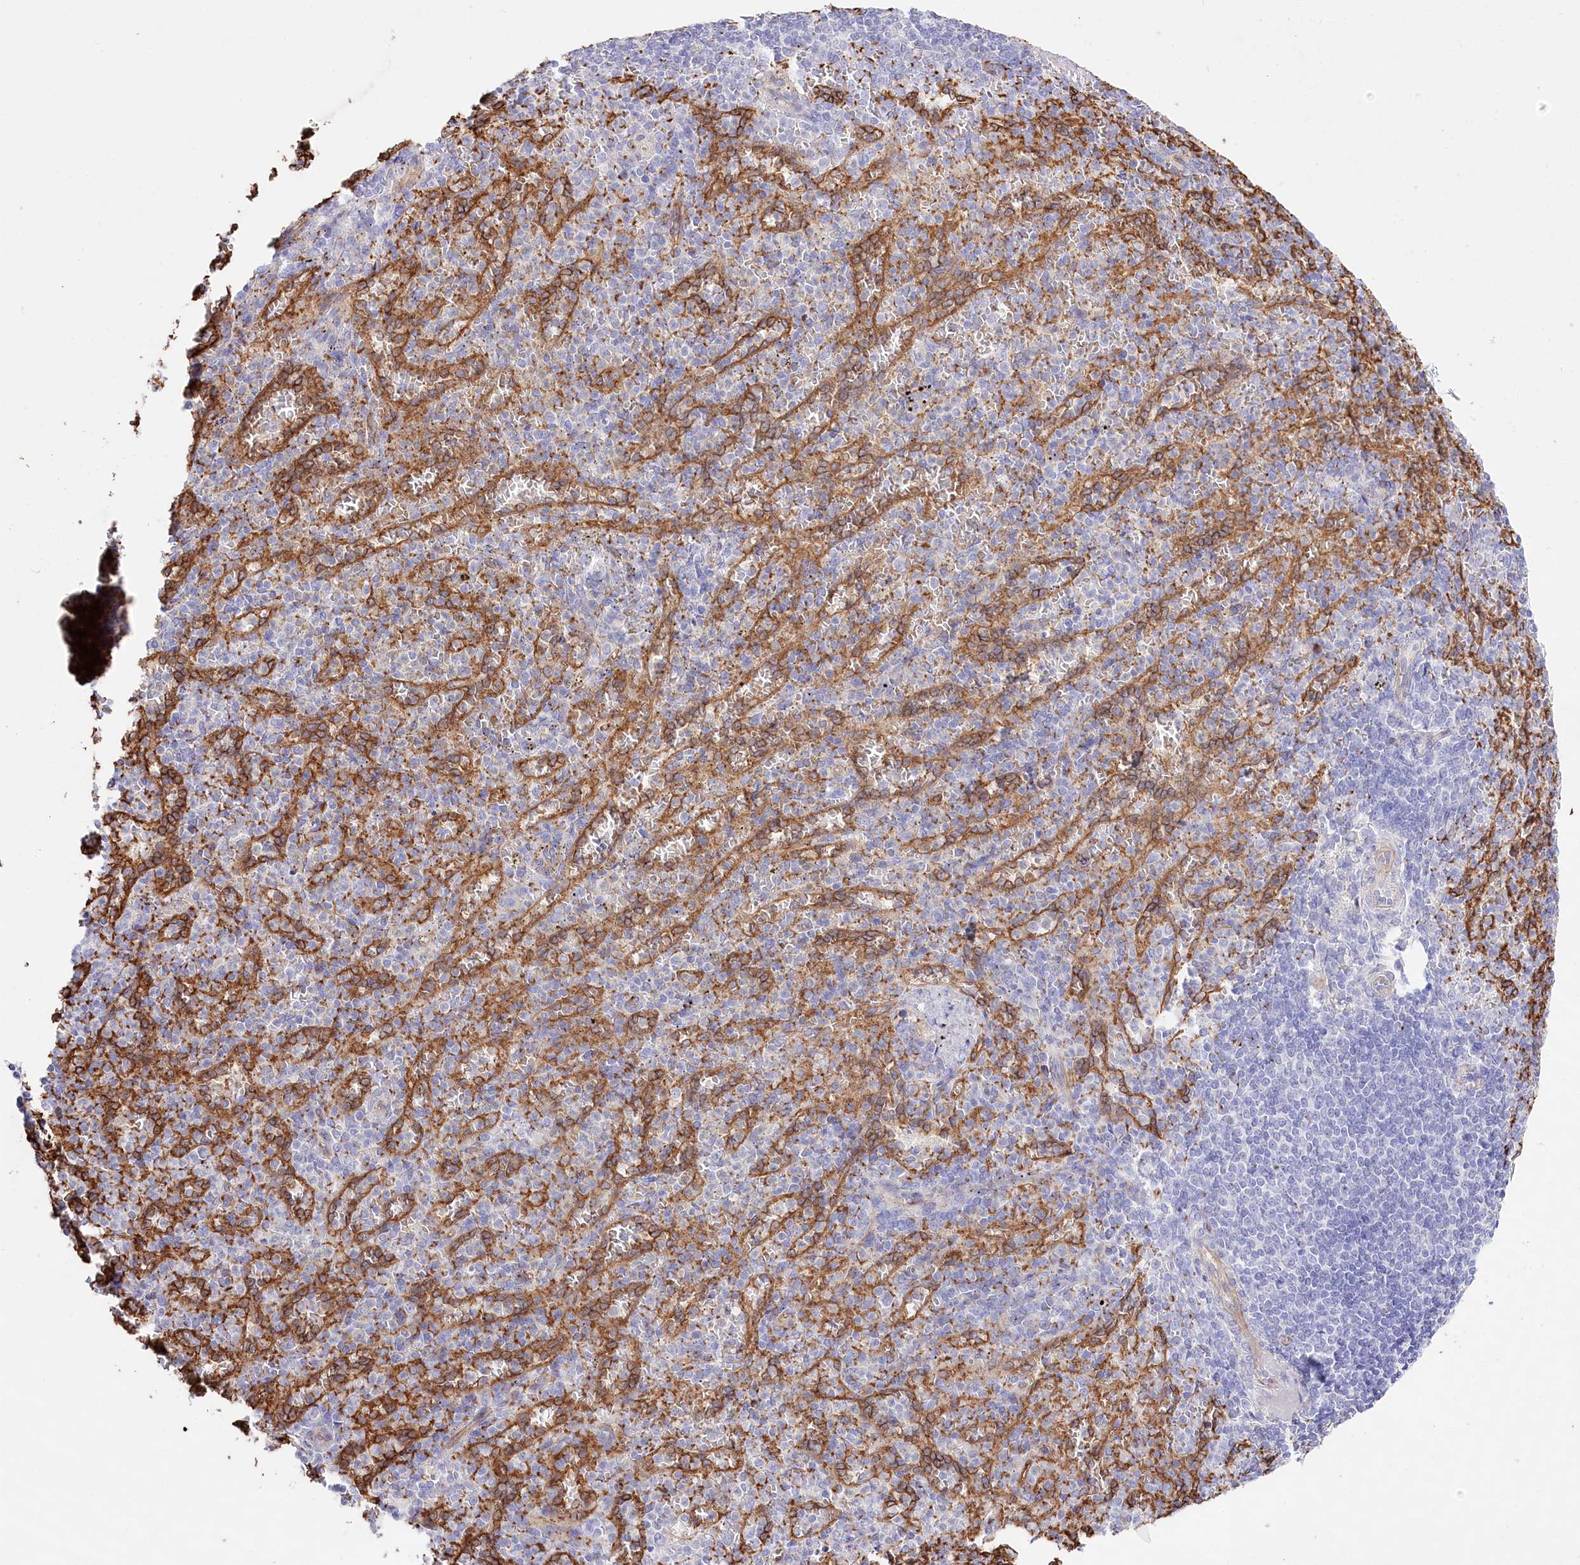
{"staining": {"intensity": "negative", "quantity": "none", "location": "none"}, "tissue": "spleen", "cell_type": "Cells in red pulp", "image_type": "normal", "snomed": [{"axis": "morphology", "description": "Normal tissue, NOS"}, {"axis": "topography", "description": "Spleen"}], "caption": "Immunohistochemistry (IHC) histopathology image of unremarkable spleen stained for a protein (brown), which reveals no staining in cells in red pulp.", "gene": "SLC39A10", "patient": {"sex": "female", "age": 74}}